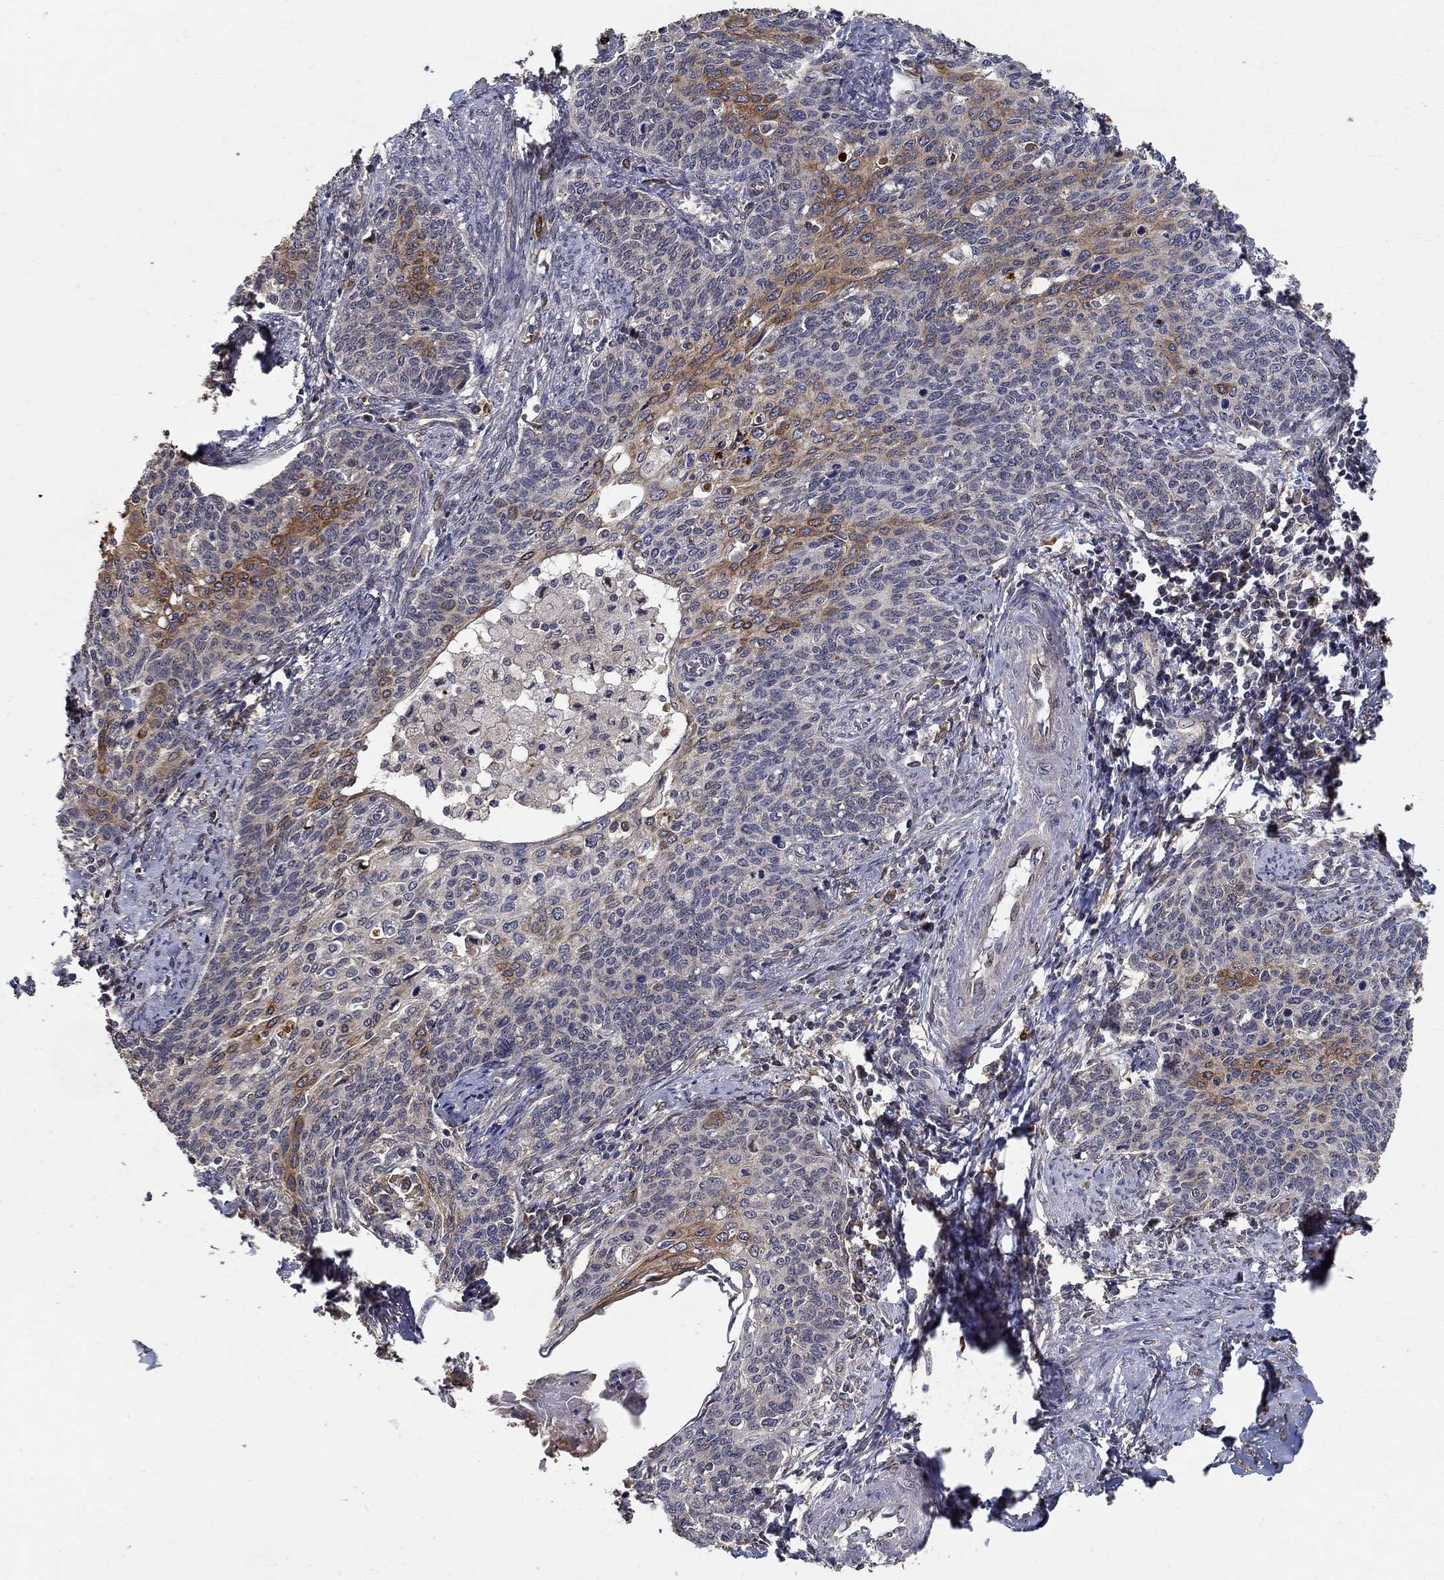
{"staining": {"intensity": "strong", "quantity": "25%-75%", "location": "cytoplasmic/membranous"}, "tissue": "cervical cancer", "cell_type": "Tumor cells", "image_type": "cancer", "snomed": [{"axis": "morphology", "description": "Normal tissue, NOS"}, {"axis": "morphology", "description": "Squamous cell carcinoma, NOS"}, {"axis": "topography", "description": "Cervix"}], "caption": "Immunohistochemical staining of human cervical cancer (squamous cell carcinoma) demonstrates strong cytoplasmic/membranous protein staining in approximately 25%-75% of tumor cells. (Stains: DAB in brown, nuclei in blue, Microscopy: brightfield microscopy at high magnification).", "gene": "ZNF594", "patient": {"sex": "female", "age": 39}}